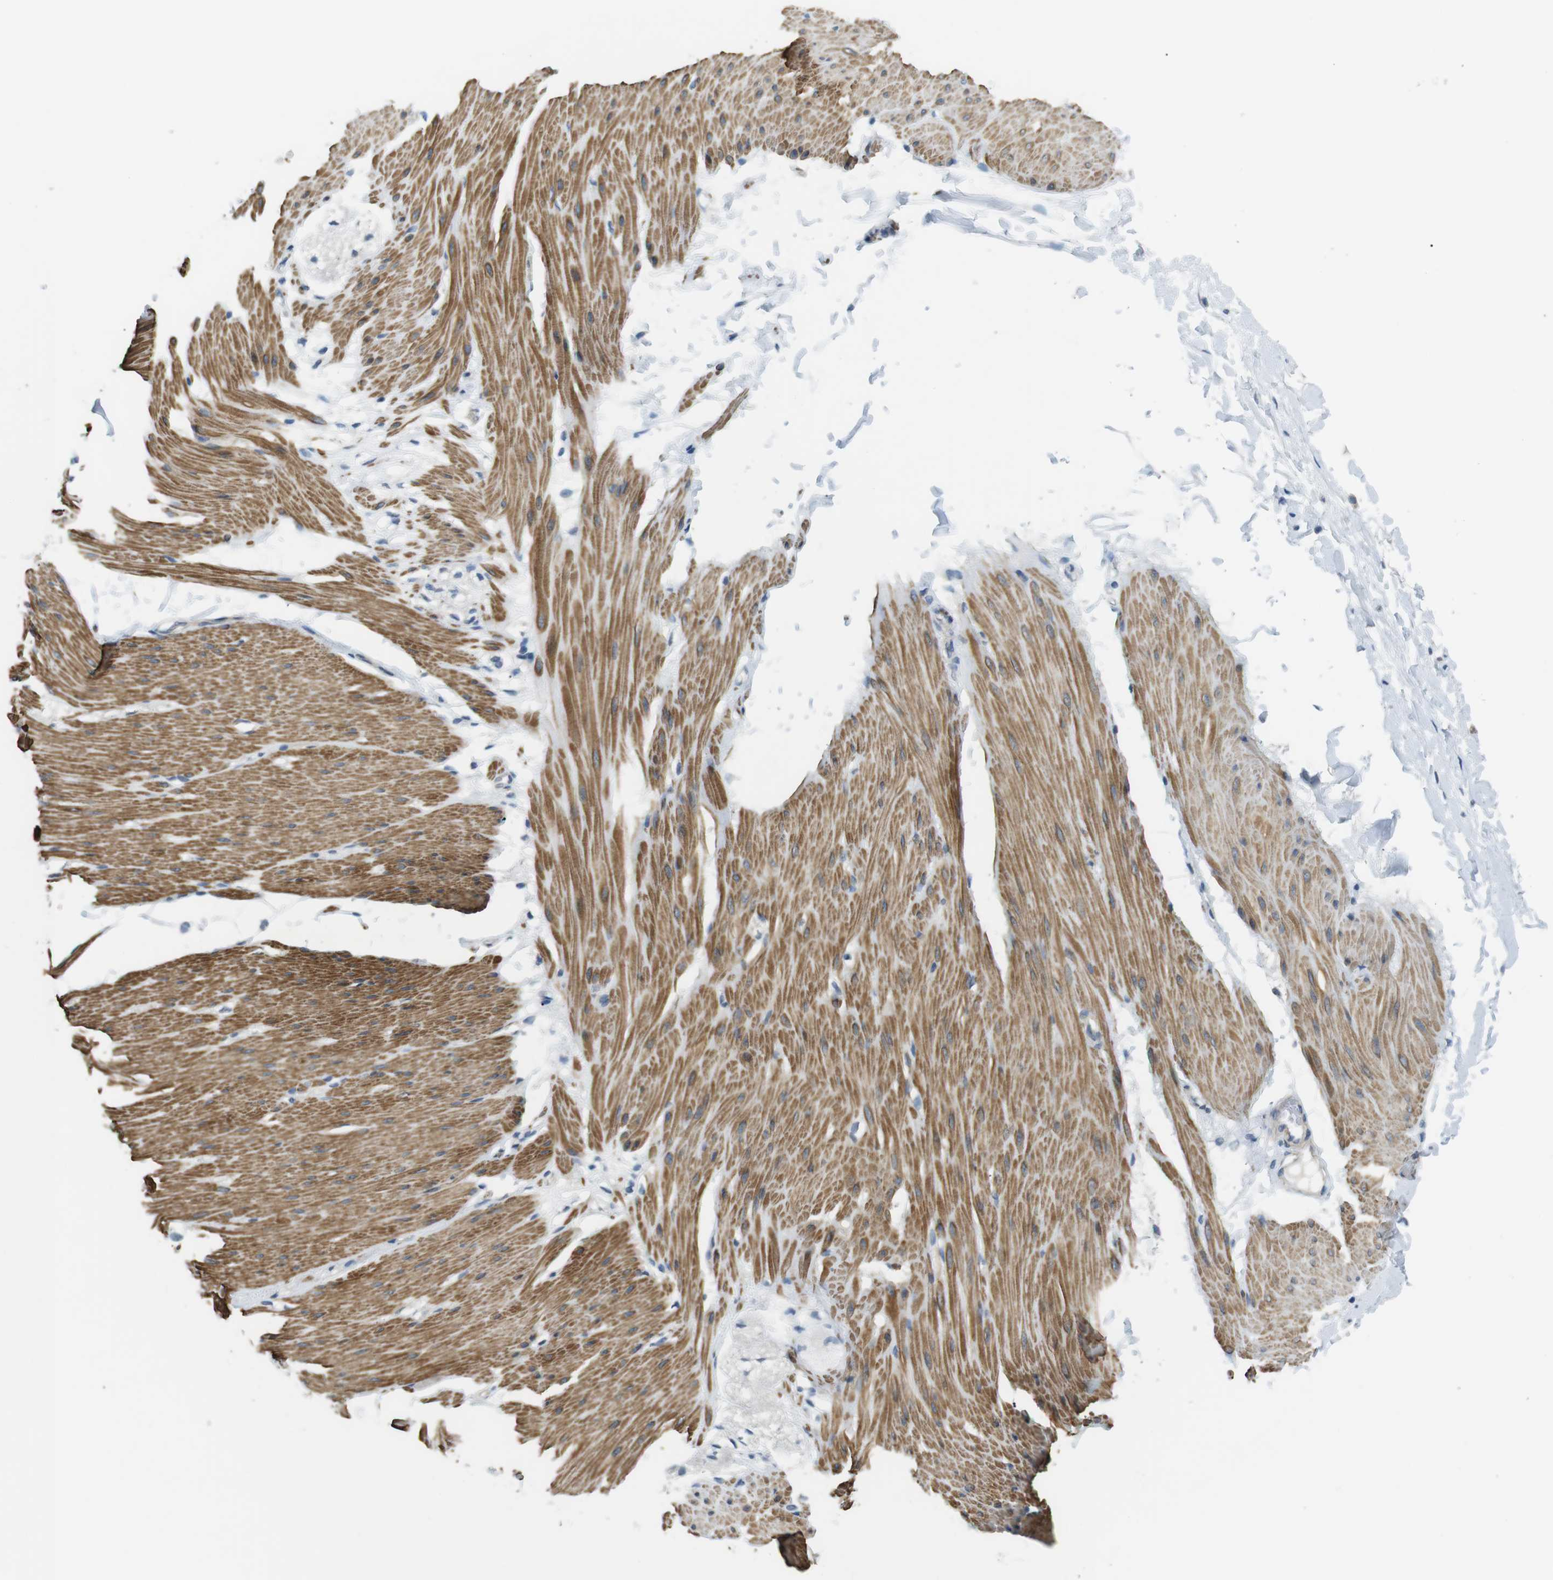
{"staining": {"intensity": "moderate", "quantity": ">75%", "location": "cytoplasmic/membranous"}, "tissue": "smooth muscle", "cell_type": "Smooth muscle cells", "image_type": "normal", "snomed": [{"axis": "morphology", "description": "Normal tissue, NOS"}, {"axis": "topography", "description": "Smooth muscle"}, {"axis": "topography", "description": "Colon"}], "caption": "Immunohistochemistry (IHC) (DAB (3,3'-diaminobenzidine)) staining of unremarkable human smooth muscle shows moderate cytoplasmic/membranous protein expression in approximately >75% of smooth muscle cells.", "gene": "GZMM", "patient": {"sex": "male", "age": 67}}